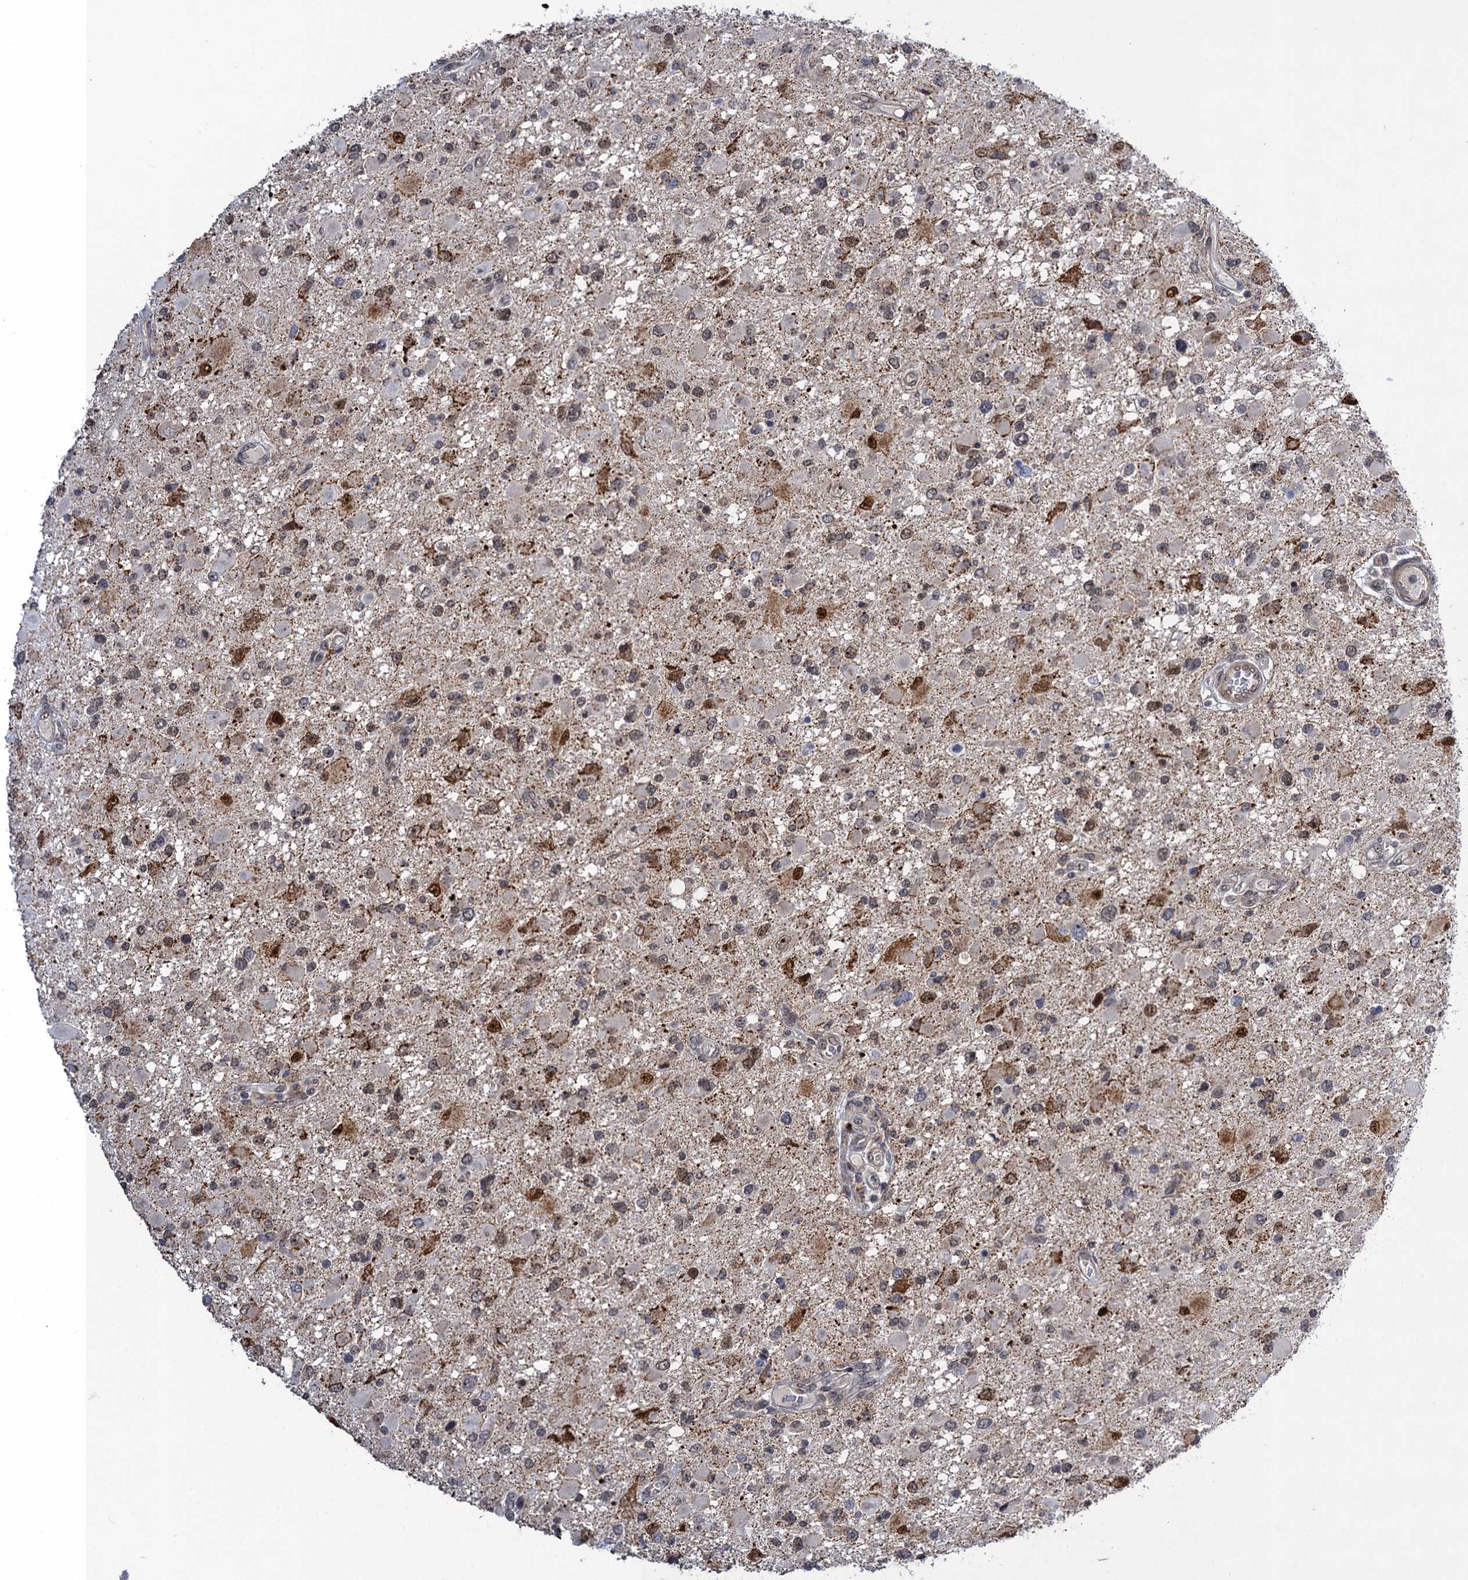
{"staining": {"intensity": "strong", "quantity": "<25%", "location": "nuclear"}, "tissue": "glioma", "cell_type": "Tumor cells", "image_type": "cancer", "snomed": [{"axis": "morphology", "description": "Glioma, malignant, High grade"}, {"axis": "topography", "description": "Brain"}], "caption": "There is medium levels of strong nuclear expression in tumor cells of malignant high-grade glioma, as demonstrated by immunohistochemical staining (brown color).", "gene": "ZAR1L", "patient": {"sex": "male", "age": 53}}